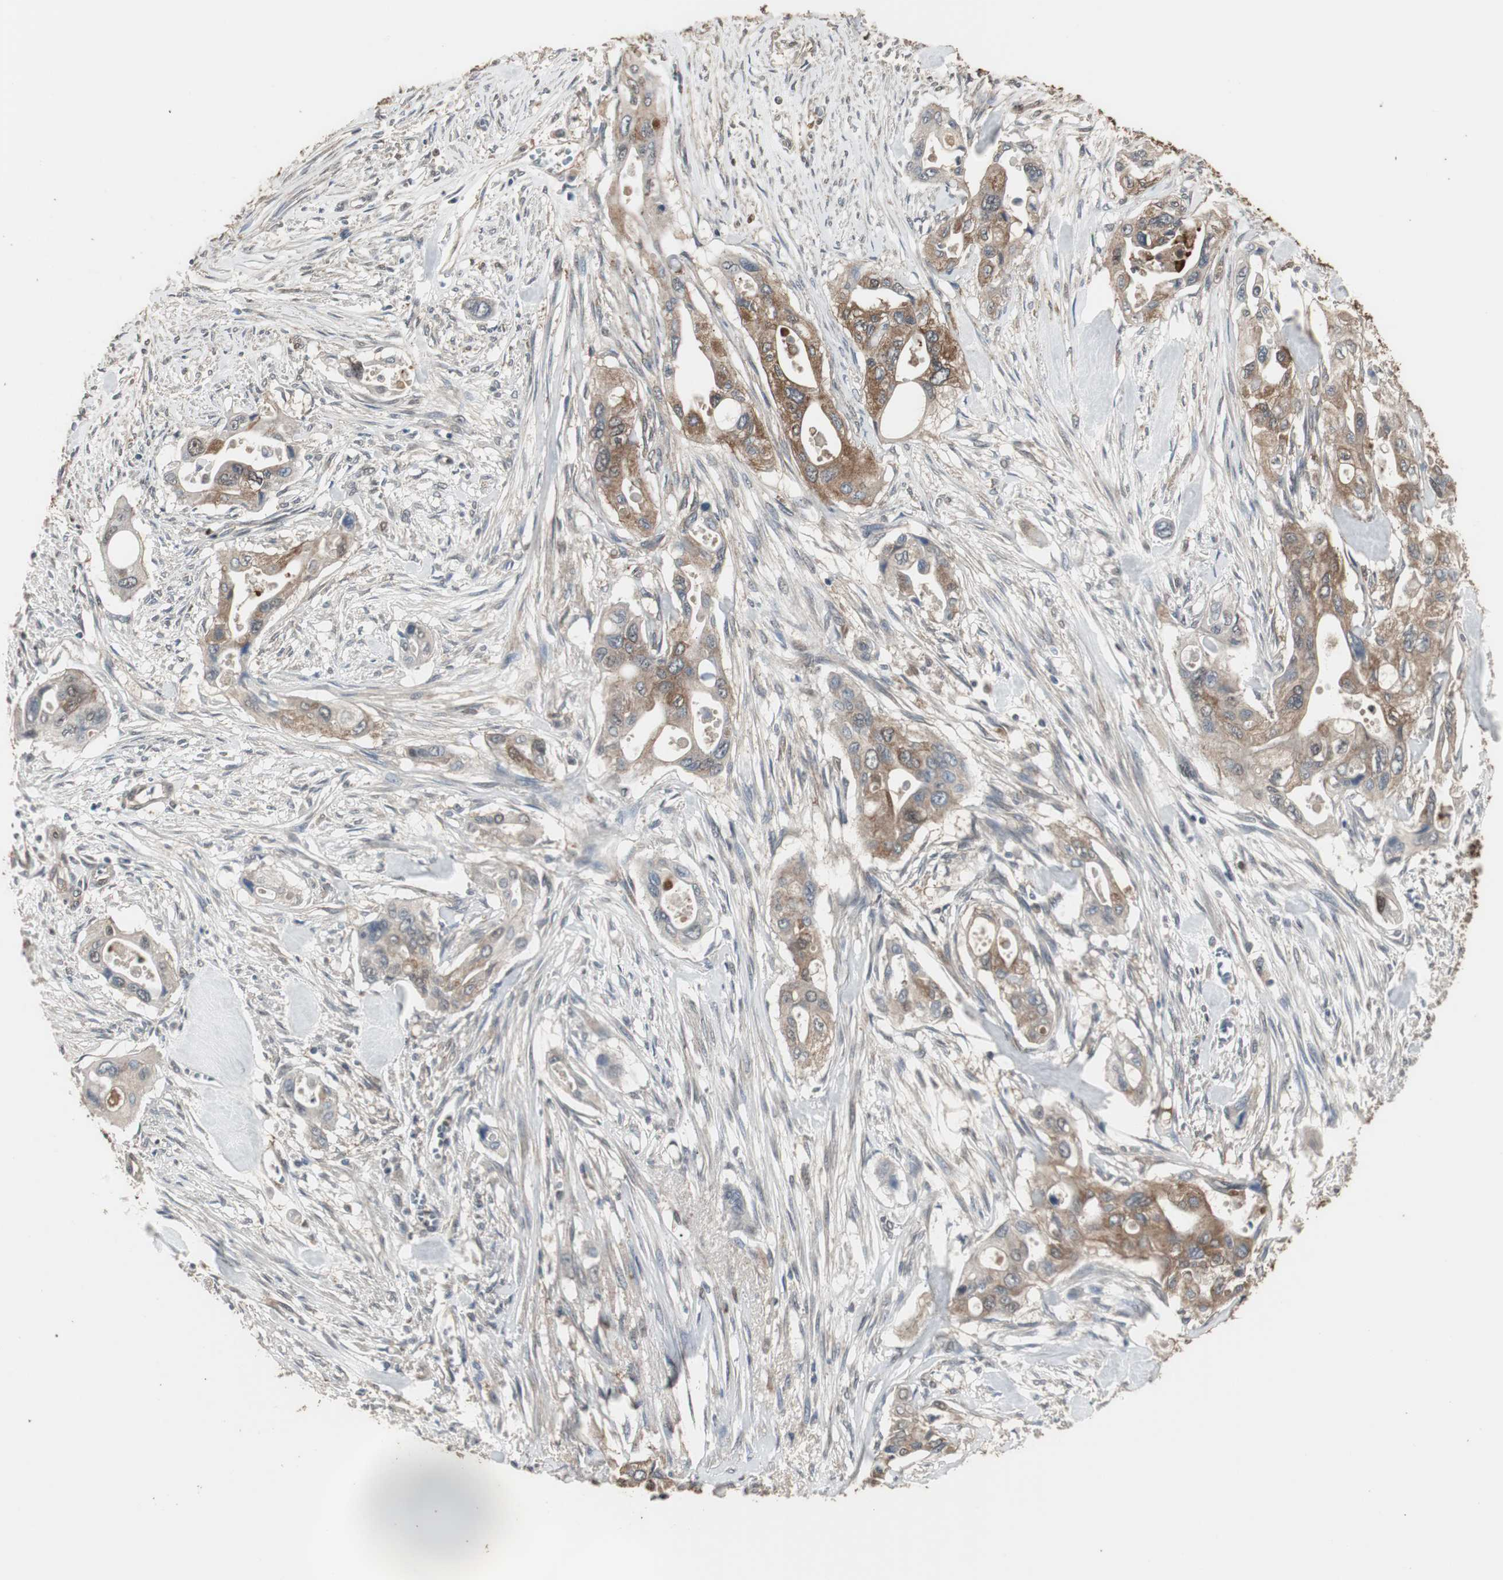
{"staining": {"intensity": "moderate", "quantity": ">75%", "location": "cytoplasmic/membranous"}, "tissue": "pancreatic cancer", "cell_type": "Tumor cells", "image_type": "cancer", "snomed": [{"axis": "morphology", "description": "Adenocarcinoma, NOS"}, {"axis": "topography", "description": "Pancreas"}], "caption": "Protein staining of pancreatic adenocarcinoma tissue exhibits moderate cytoplasmic/membranous positivity in about >75% of tumor cells. (IHC, brightfield microscopy, high magnification).", "gene": "HPRT1", "patient": {"sex": "male", "age": 77}}